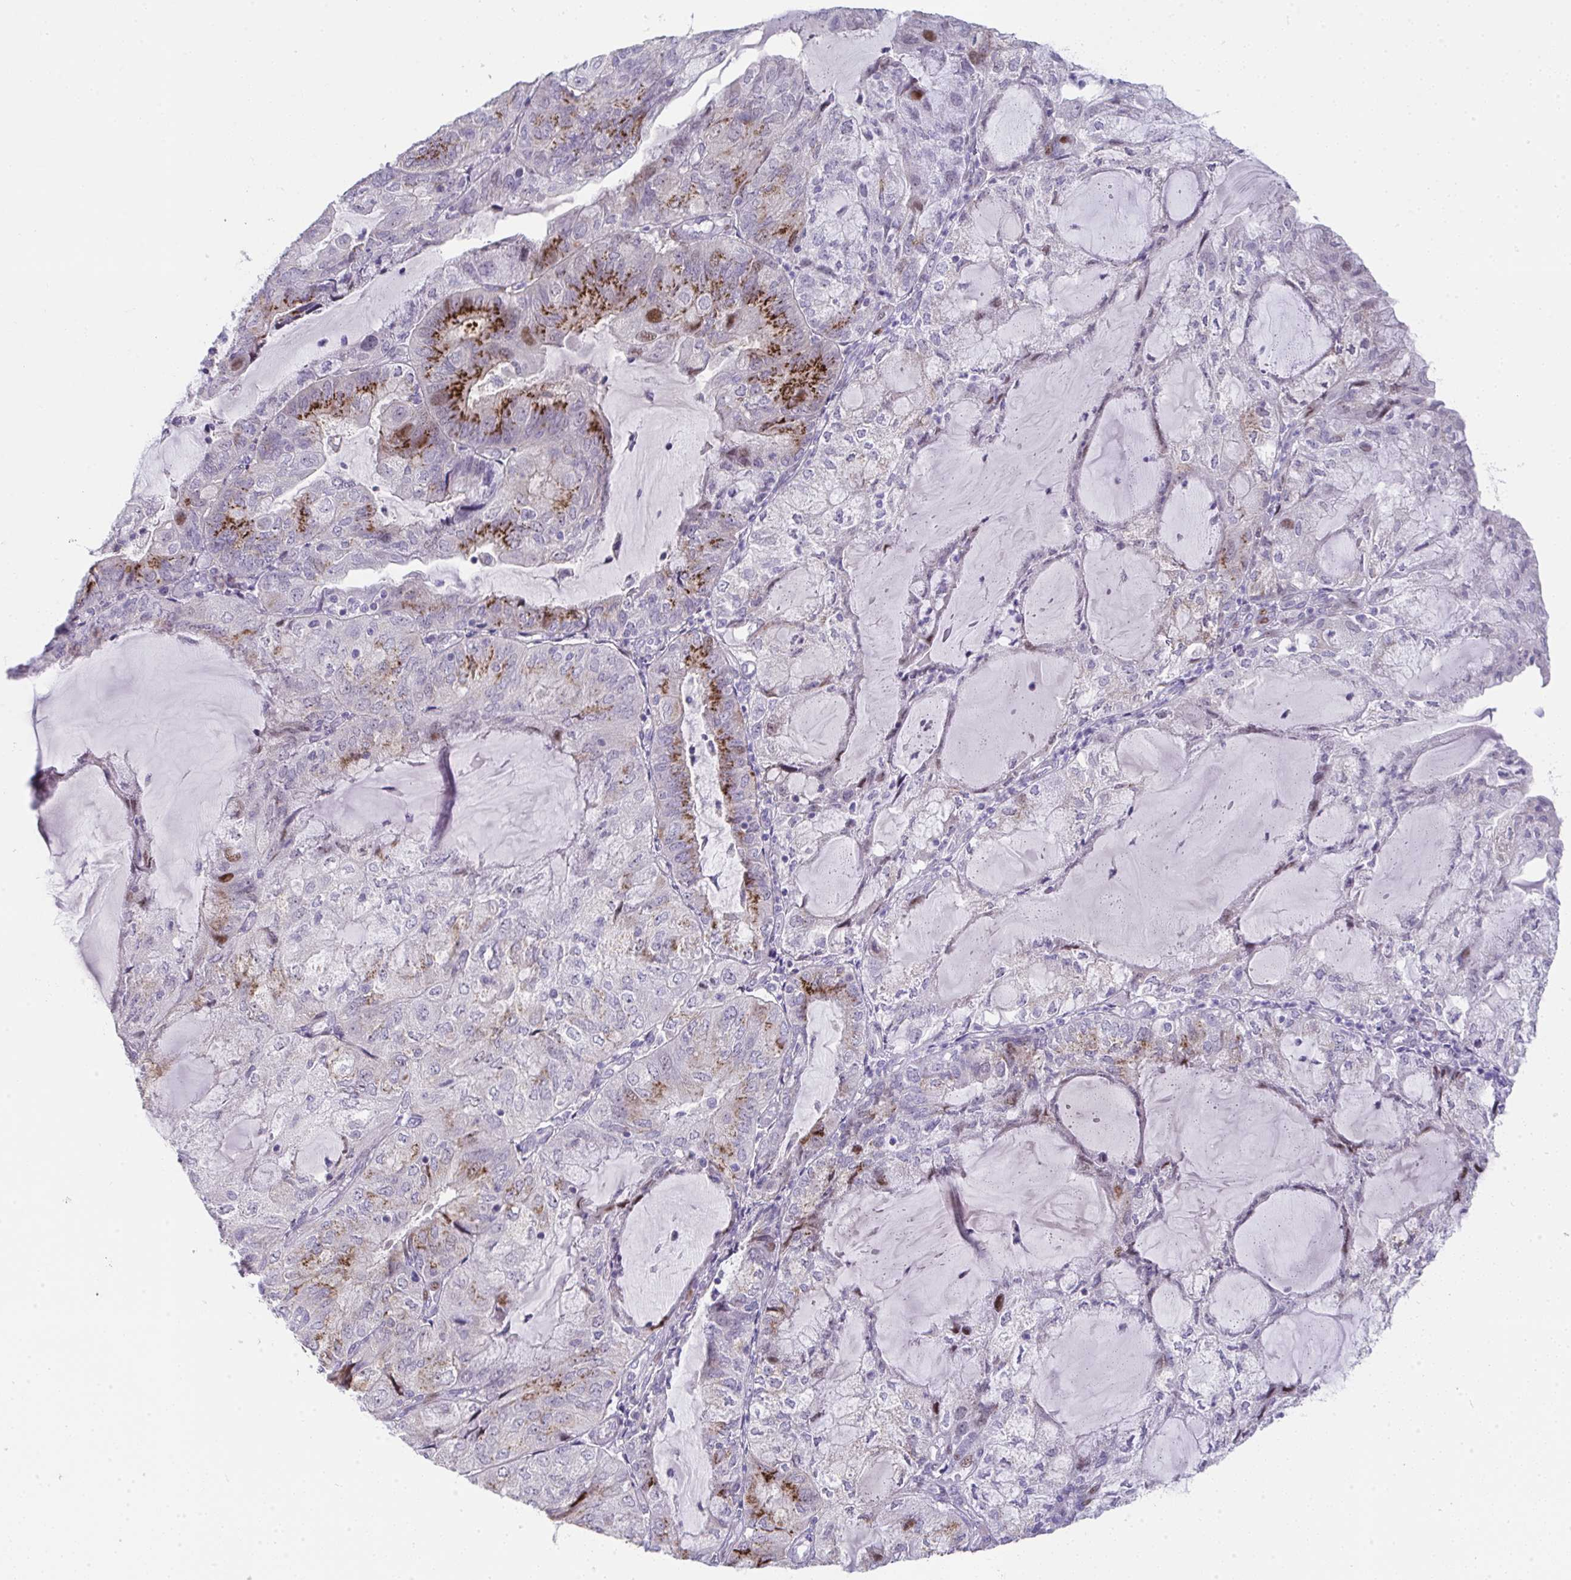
{"staining": {"intensity": "strong", "quantity": "<25%", "location": "cytoplasmic/membranous,nuclear"}, "tissue": "endometrial cancer", "cell_type": "Tumor cells", "image_type": "cancer", "snomed": [{"axis": "morphology", "description": "Adenocarcinoma, NOS"}, {"axis": "topography", "description": "Endometrium"}], "caption": "The photomicrograph shows staining of endometrial cancer (adenocarcinoma), revealing strong cytoplasmic/membranous and nuclear protein staining (brown color) within tumor cells. (IHC, brightfield microscopy, high magnification).", "gene": "GALNT16", "patient": {"sex": "female", "age": 81}}